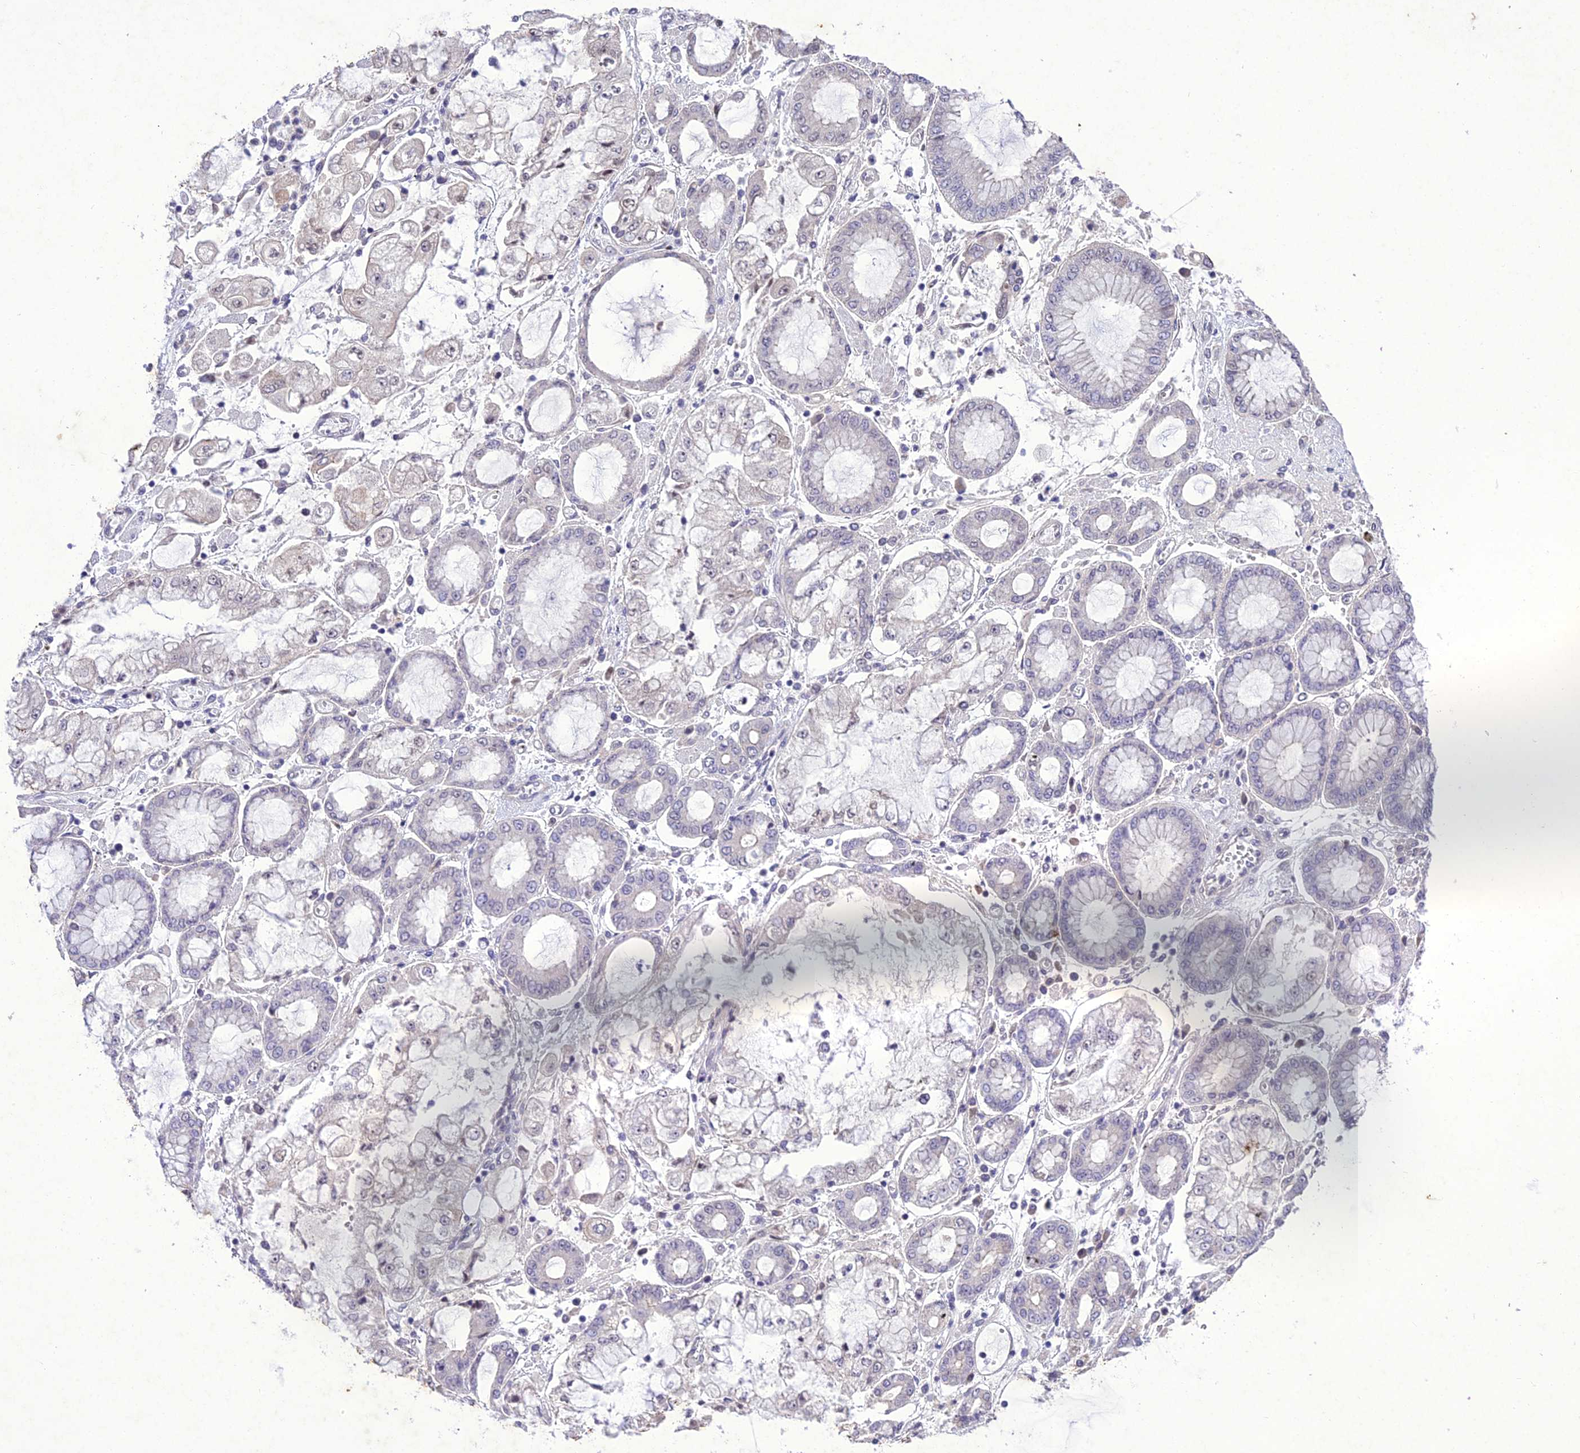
{"staining": {"intensity": "negative", "quantity": "none", "location": "none"}, "tissue": "stomach cancer", "cell_type": "Tumor cells", "image_type": "cancer", "snomed": [{"axis": "morphology", "description": "Adenocarcinoma, NOS"}, {"axis": "topography", "description": "Stomach"}], "caption": "A micrograph of human stomach adenocarcinoma is negative for staining in tumor cells. (DAB IHC with hematoxylin counter stain).", "gene": "ANKRD52", "patient": {"sex": "male", "age": 76}}